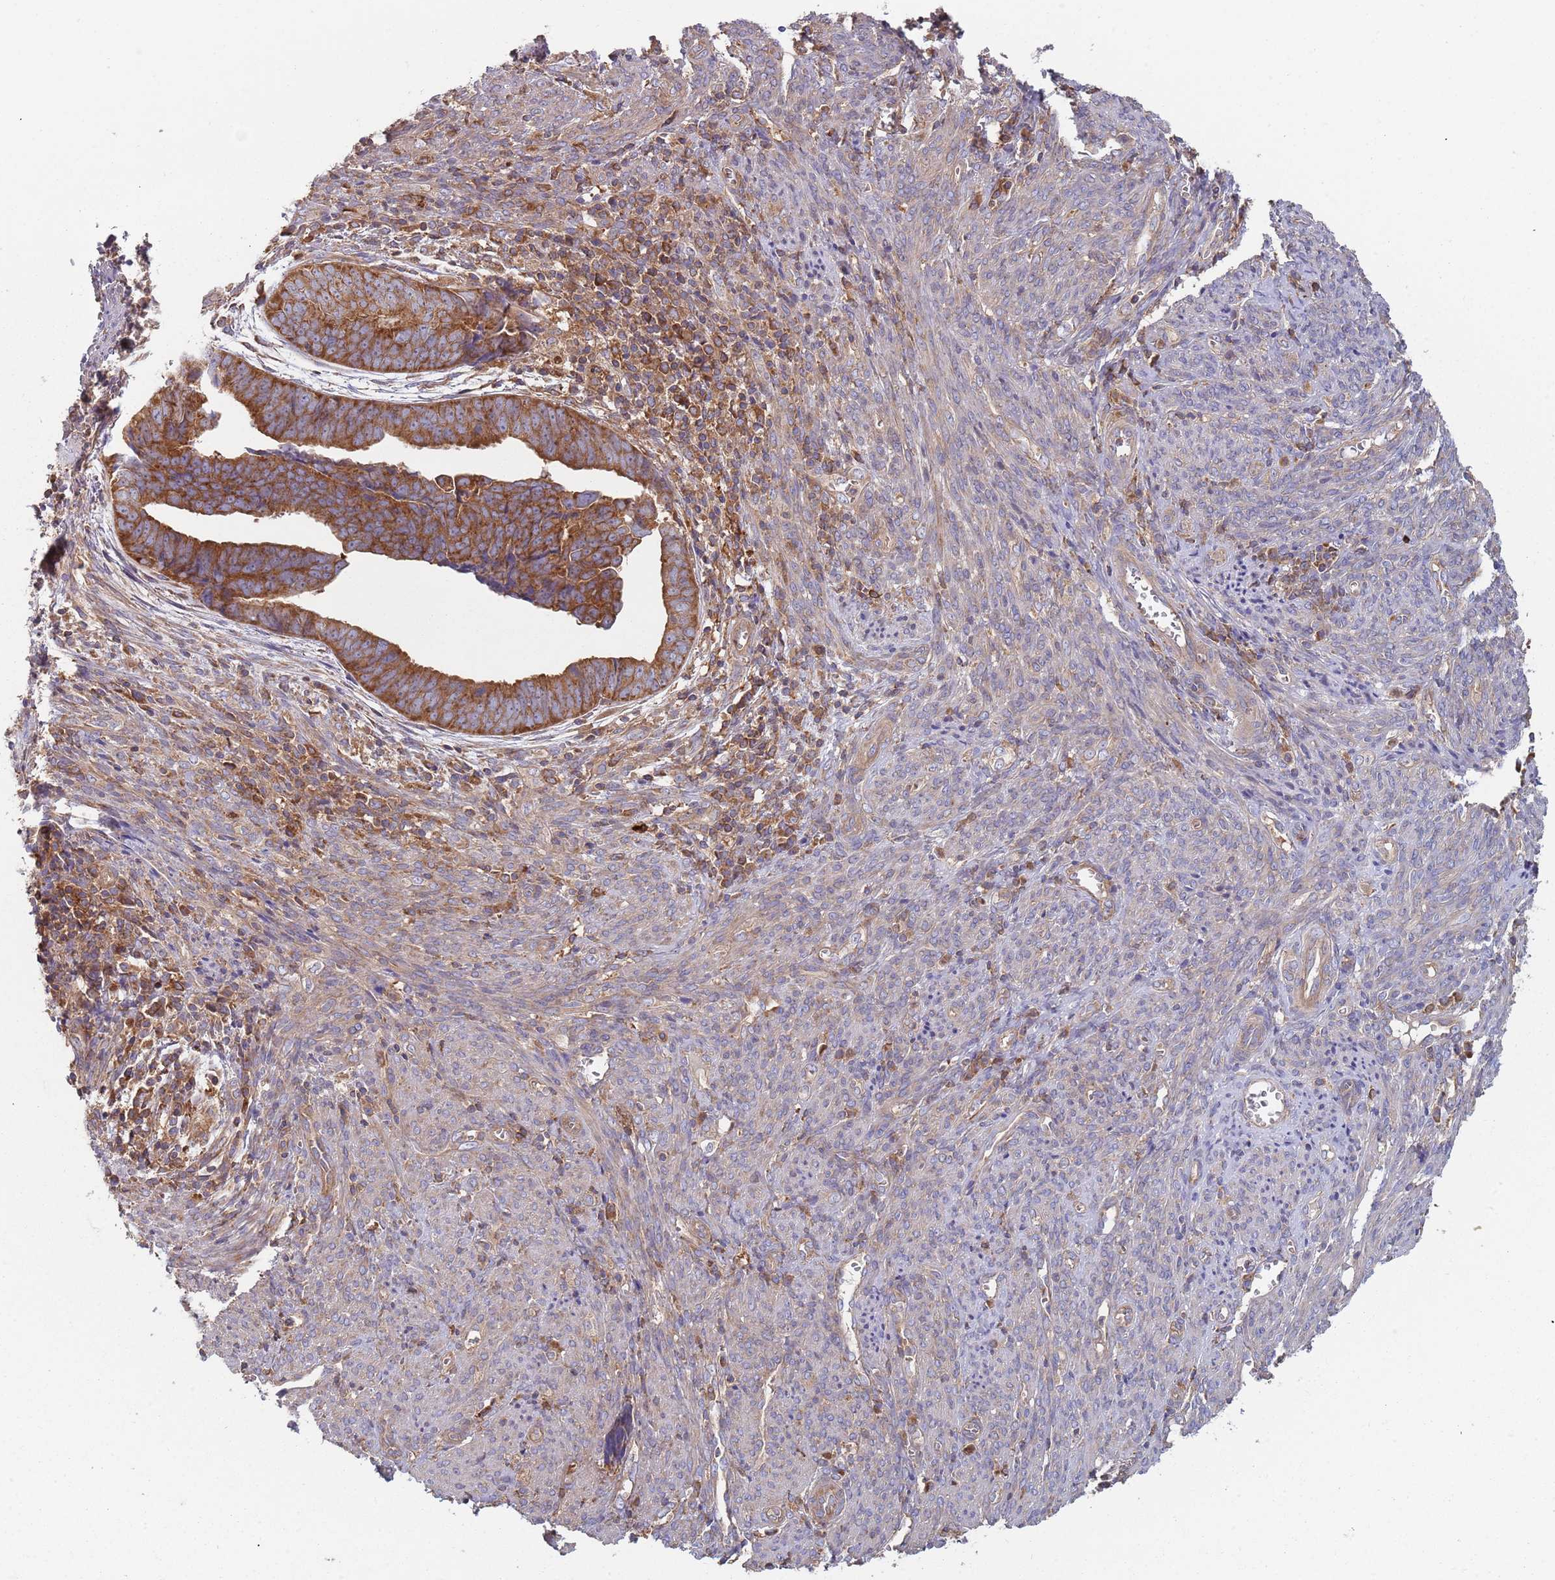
{"staining": {"intensity": "strong", "quantity": ">75%", "location": "cytoplasmic/membranous"}, "tissue": "endometrial cancer", "cell_type": "Tumor cells", "image_type": "cancer", "snomed": [{"axis": "morphology", "description": "Adenocarcinoma, NOS"}, {"axis": "topography", "description": "Endometrium"}], "caption": "Tumor cells demonstrate high levels of strong cytoplasmic/membranous expression in approximately >75% of cells in human endometrial cancer. Immunohistochemistry stains the protein in brown and the nuclei are stained blue.", "gene": "GDI2", "patient": {"sex": "female", "age": 75}}